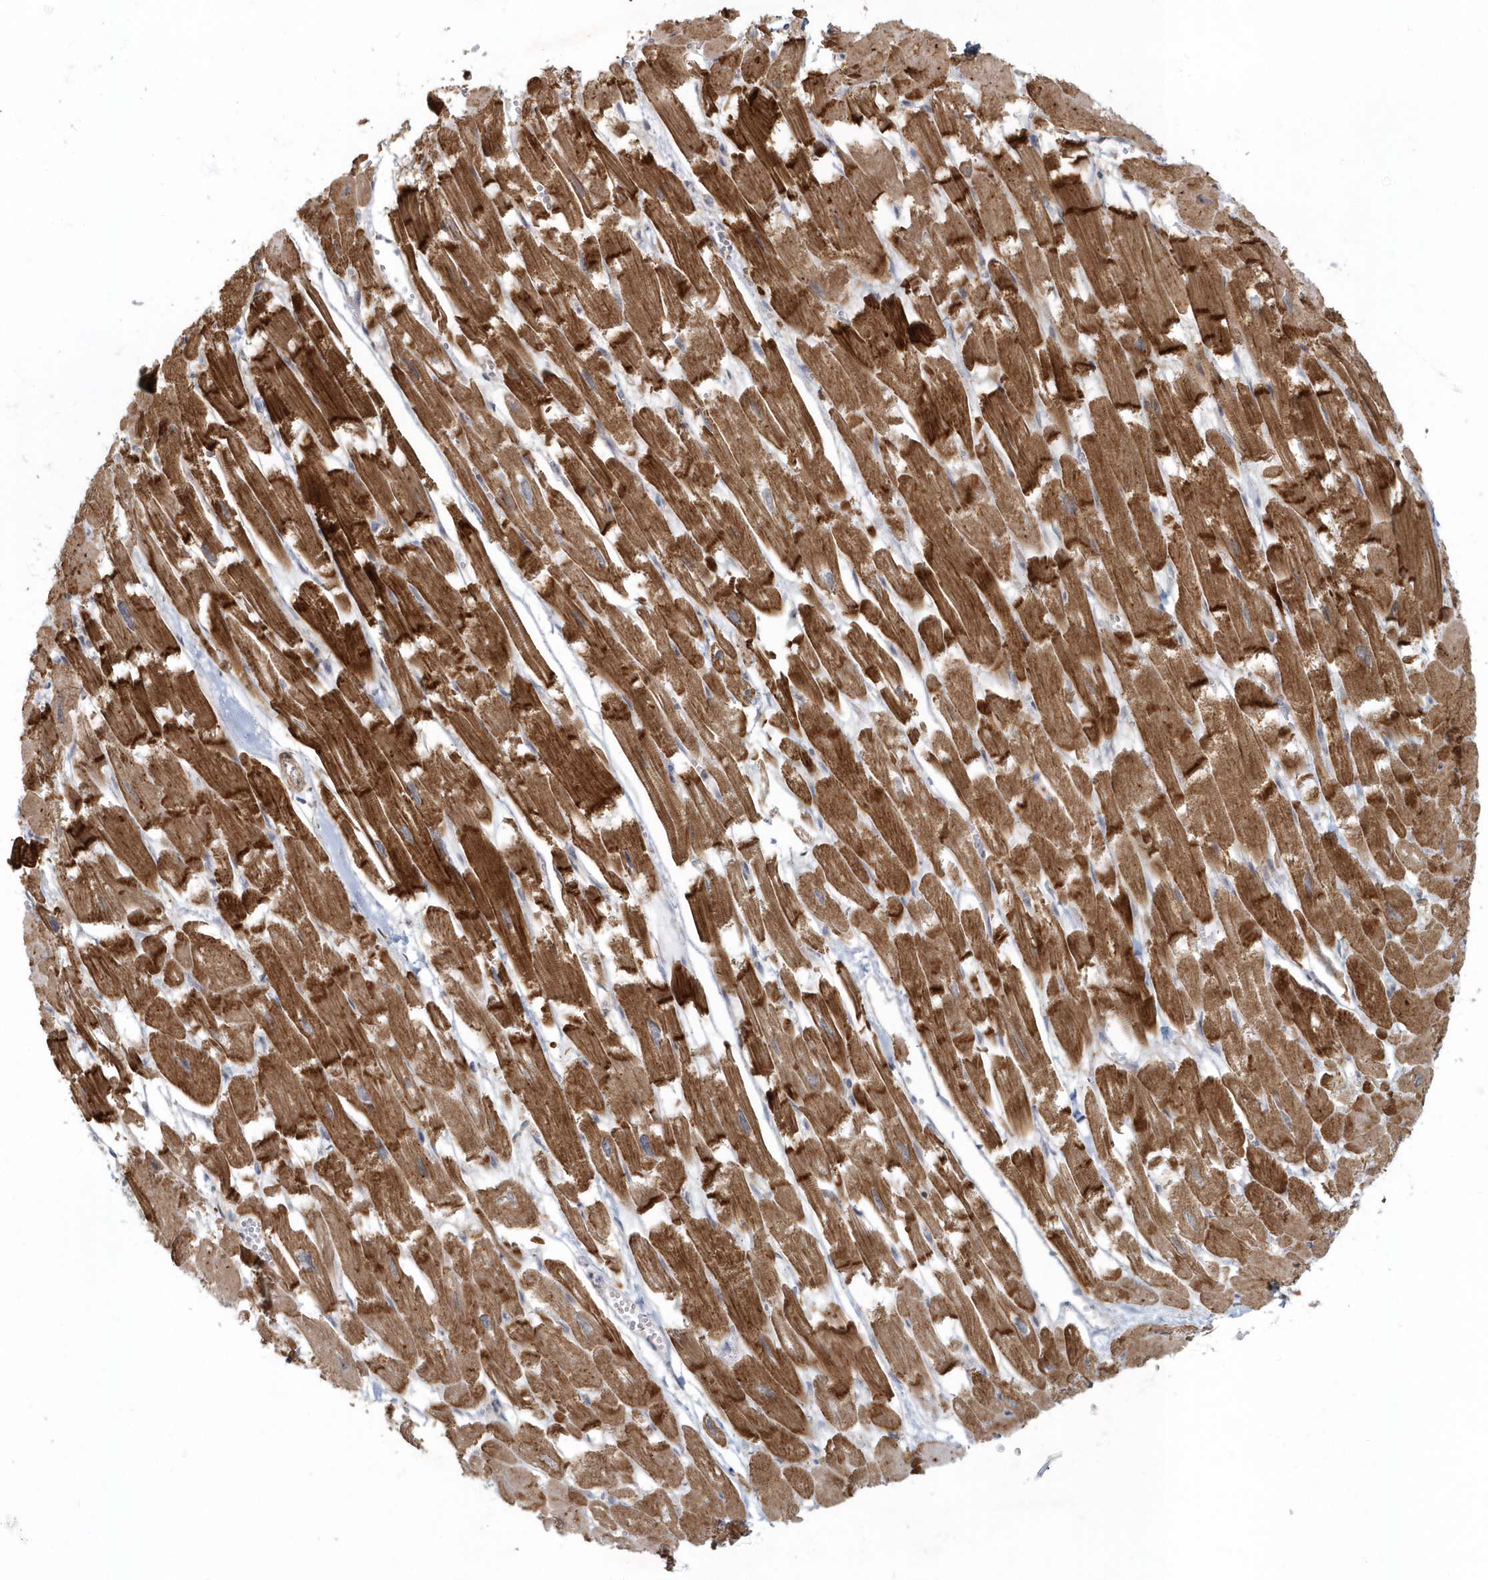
{"staining": {"intensity": "strong", "quantity": ">75%", "location": "cytoplasmic/membranous"}, "tissue": "heart muscle", "cell_type": "Cardiomyocytes", "image_type": "normal", "snomed": [{"axis": "morphology", "description": "Normal tissue, NOS"}, {"axis": "topography", "description": "Heart"}], "caption": "Unremarkable heart muscle displays strong cytoplasmic/membranous positivity in about >75% of cardiomyocytes (Brightfield microscopy of DAB IHC at high magnification)..", "gene": "ARHGEF38", "patient": {"sex": "male", "age": 54}}